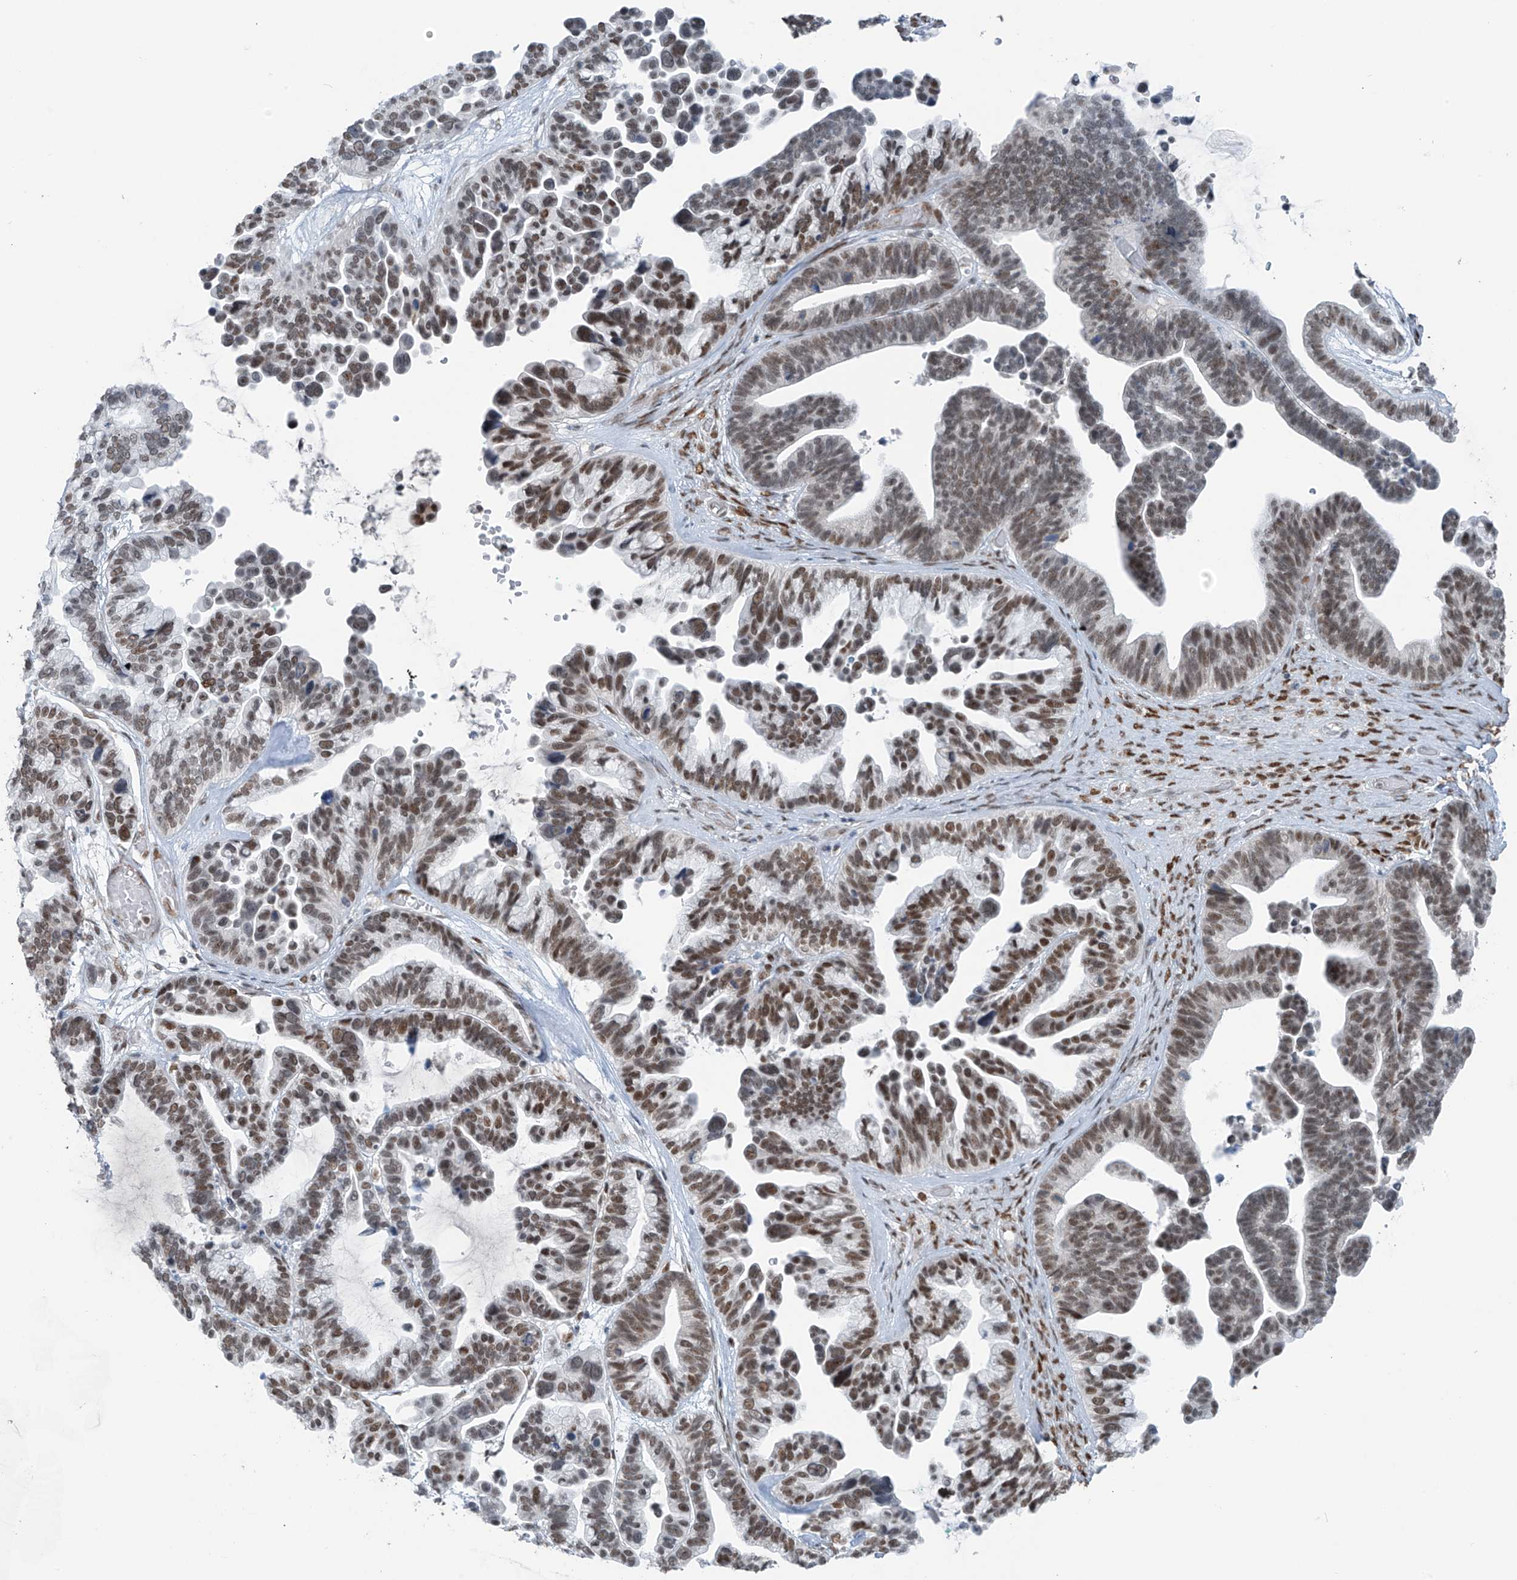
{"staining": {"intensity": "moderate", "quantity": ">75%", "location": "nuclear"}, "tissue": "ovarian cancer", "cell_type": "Tumor cells", "image_type": "cancer", "snomed": [{"axis": "morphology", "description": "Cystadenocarcinoma, serous, NOS"}, {"axis": "topography", "description": "Ovary"}], "caption": "Brown immunohistochemical staining in human serous cystadenocarcinoma (ovarian) shows moderate nuclear expression in approximately >75% of tumor cells. (DAB (3,3'-diaminobenzidine) IHC, brown staining for protein, blue staining for nuclei).", "gene": "WRNIP1", "patient": {"sex": "female", "age": 56}}